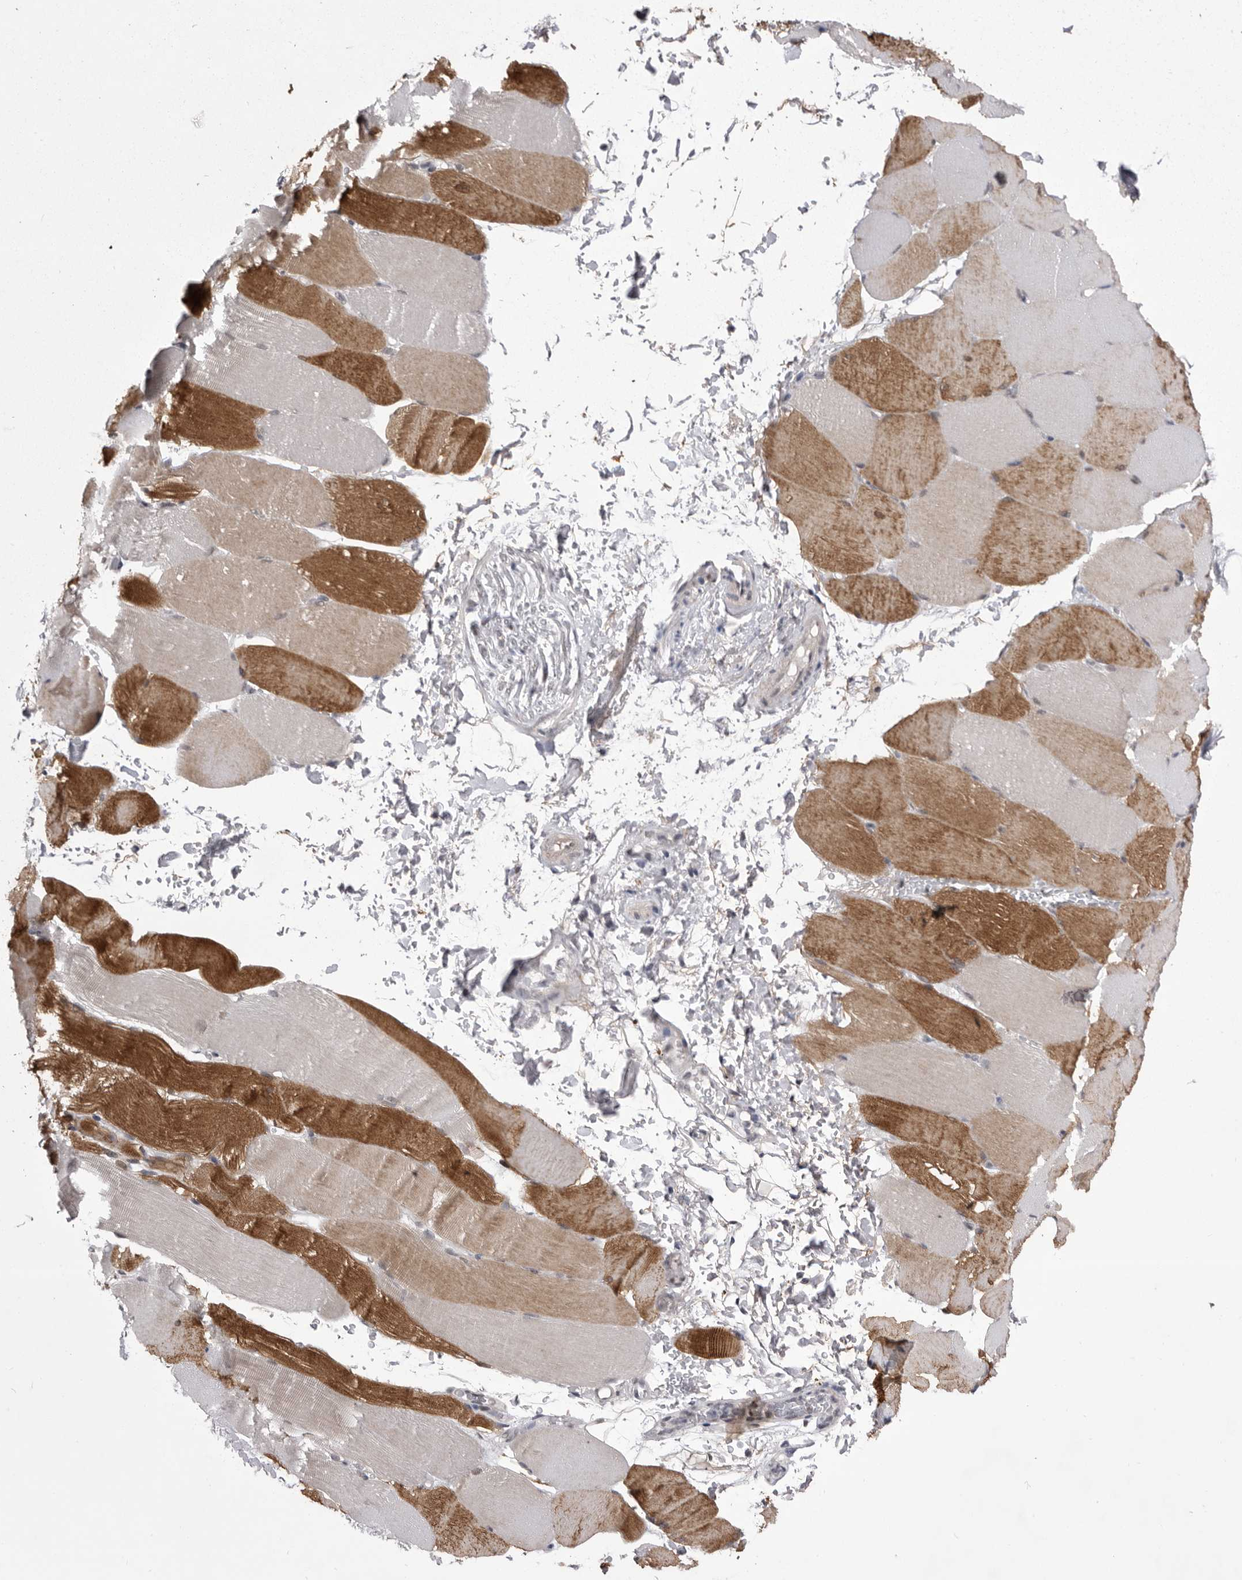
{"staining": {"intensity": "strong", "quantity": "25%-75%", "location": "cytoplasmic/membranous"}, "tissue": "skeletal muscle", "cell_type": "Myocytes", "image_type": "normal", "snomed": [{"axis": "morphology", "description": "Normal tissue, NOS"}, {"axis": "topography", "description": "Skeletal muscle"}, {"axis": "topography", "description": "Parathyroid gland"}], "caption": "The immunohistochemical stain highlights strong cytoplasmic/membranous staining in myocytes of benign skeletal muscle. Immunohistochemistry stains the protein in brown and the nuclei are stained blue.", "gene": "PRPF3", "patient": {"sex": "female", "age": 37}}